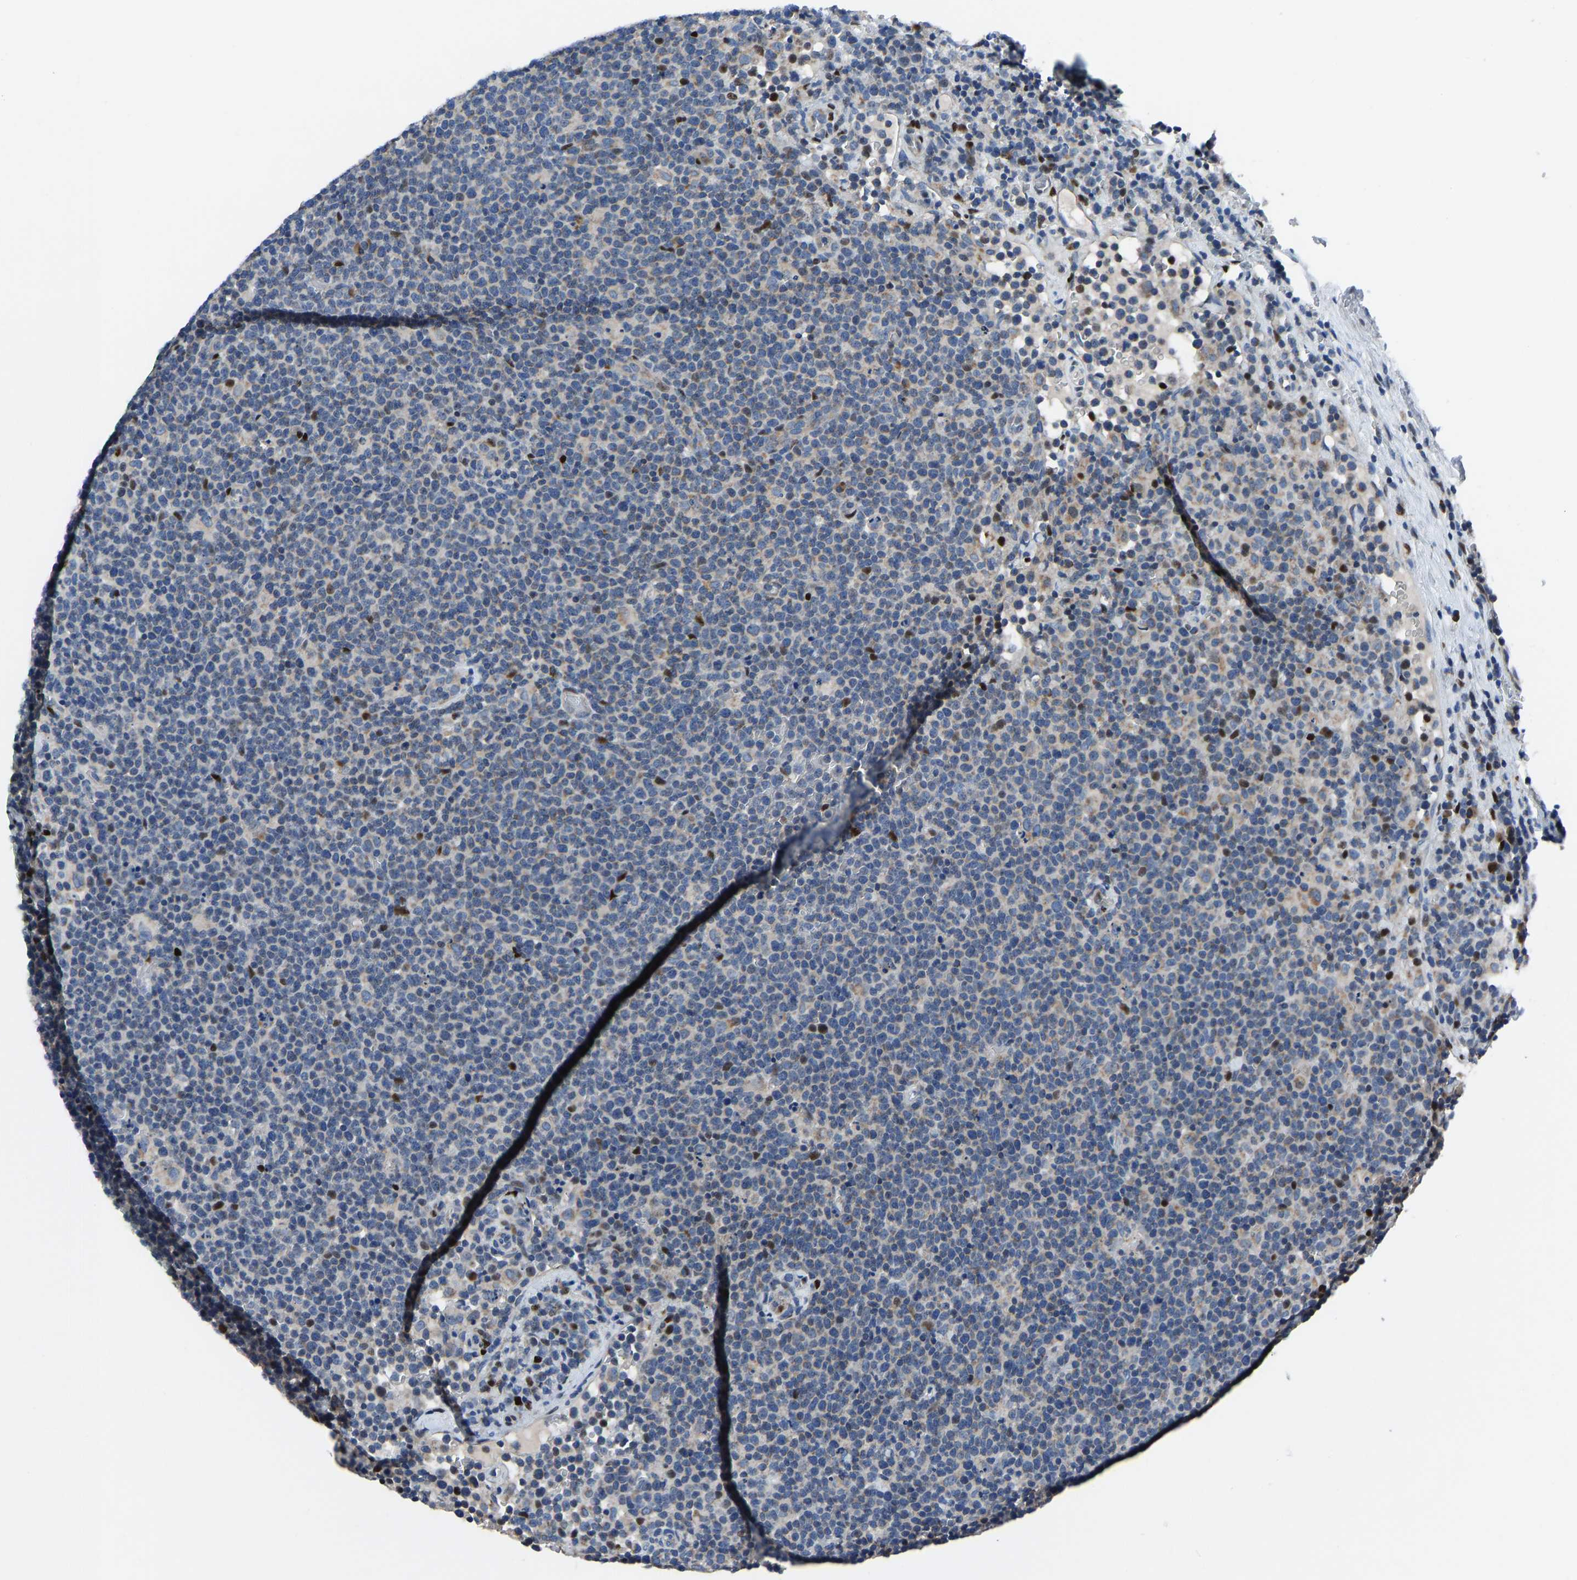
{"staining": {"intensity": "moderate", "quantity": "<25%", "location": "nuclear"}, "tissue": "lymphoma", "cell_type": "Tumor cells", "image_type": "cancer", "snomed": [{"axis": "morphology", "description": "Malignant lymphoma, non-Hodgkin's type, High grade"}, {"axis": "topography", "description": "Lymph node"}], "caption": "This micrograph displays immunohistochemistry staining of high-grade malignant lymphoma, non-Hodgkin's type, with low moderate nuclear staining in about <25% of tumor cells.", "gene": "EGR1", "patient": {"sex": "male", "age": 61}}